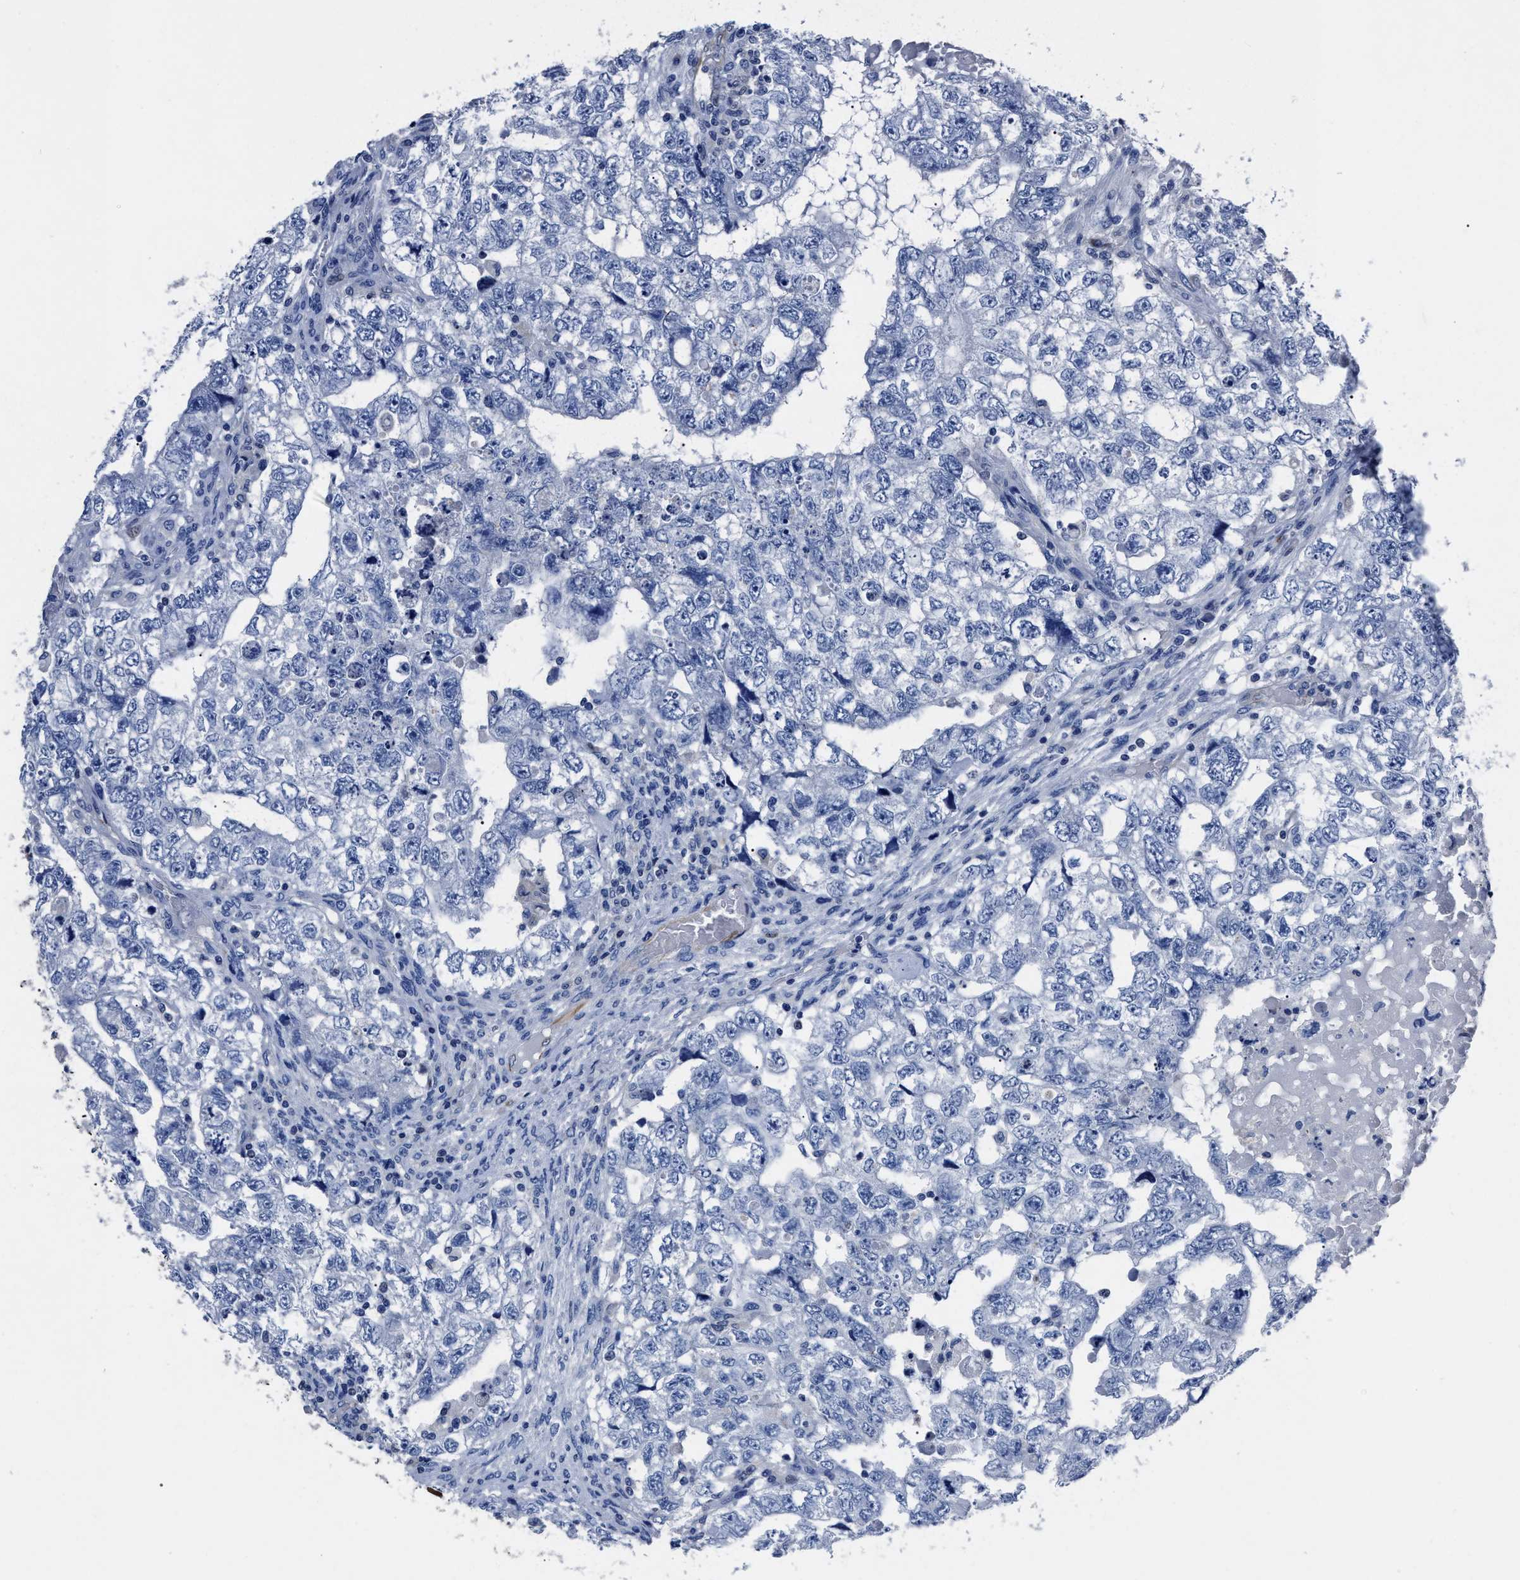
{"staining": {"intensity": "negative", "quantity": "none", "location": "none"}, "tissue": "testis cancer", "cell_type": "Tumor cells", "image_type": "cancer", "snomed": [{"axis": "morphology", "description": "Carcinoma, Embryonal, NOS"}, {"axis": "topography", "description": "Testis"}], "caption": "The image reveals no staining of tumor cells in testis embryonal carcinoma.", "gene": "OR10G3", "patient": {"sex": "male", "age": 36}}